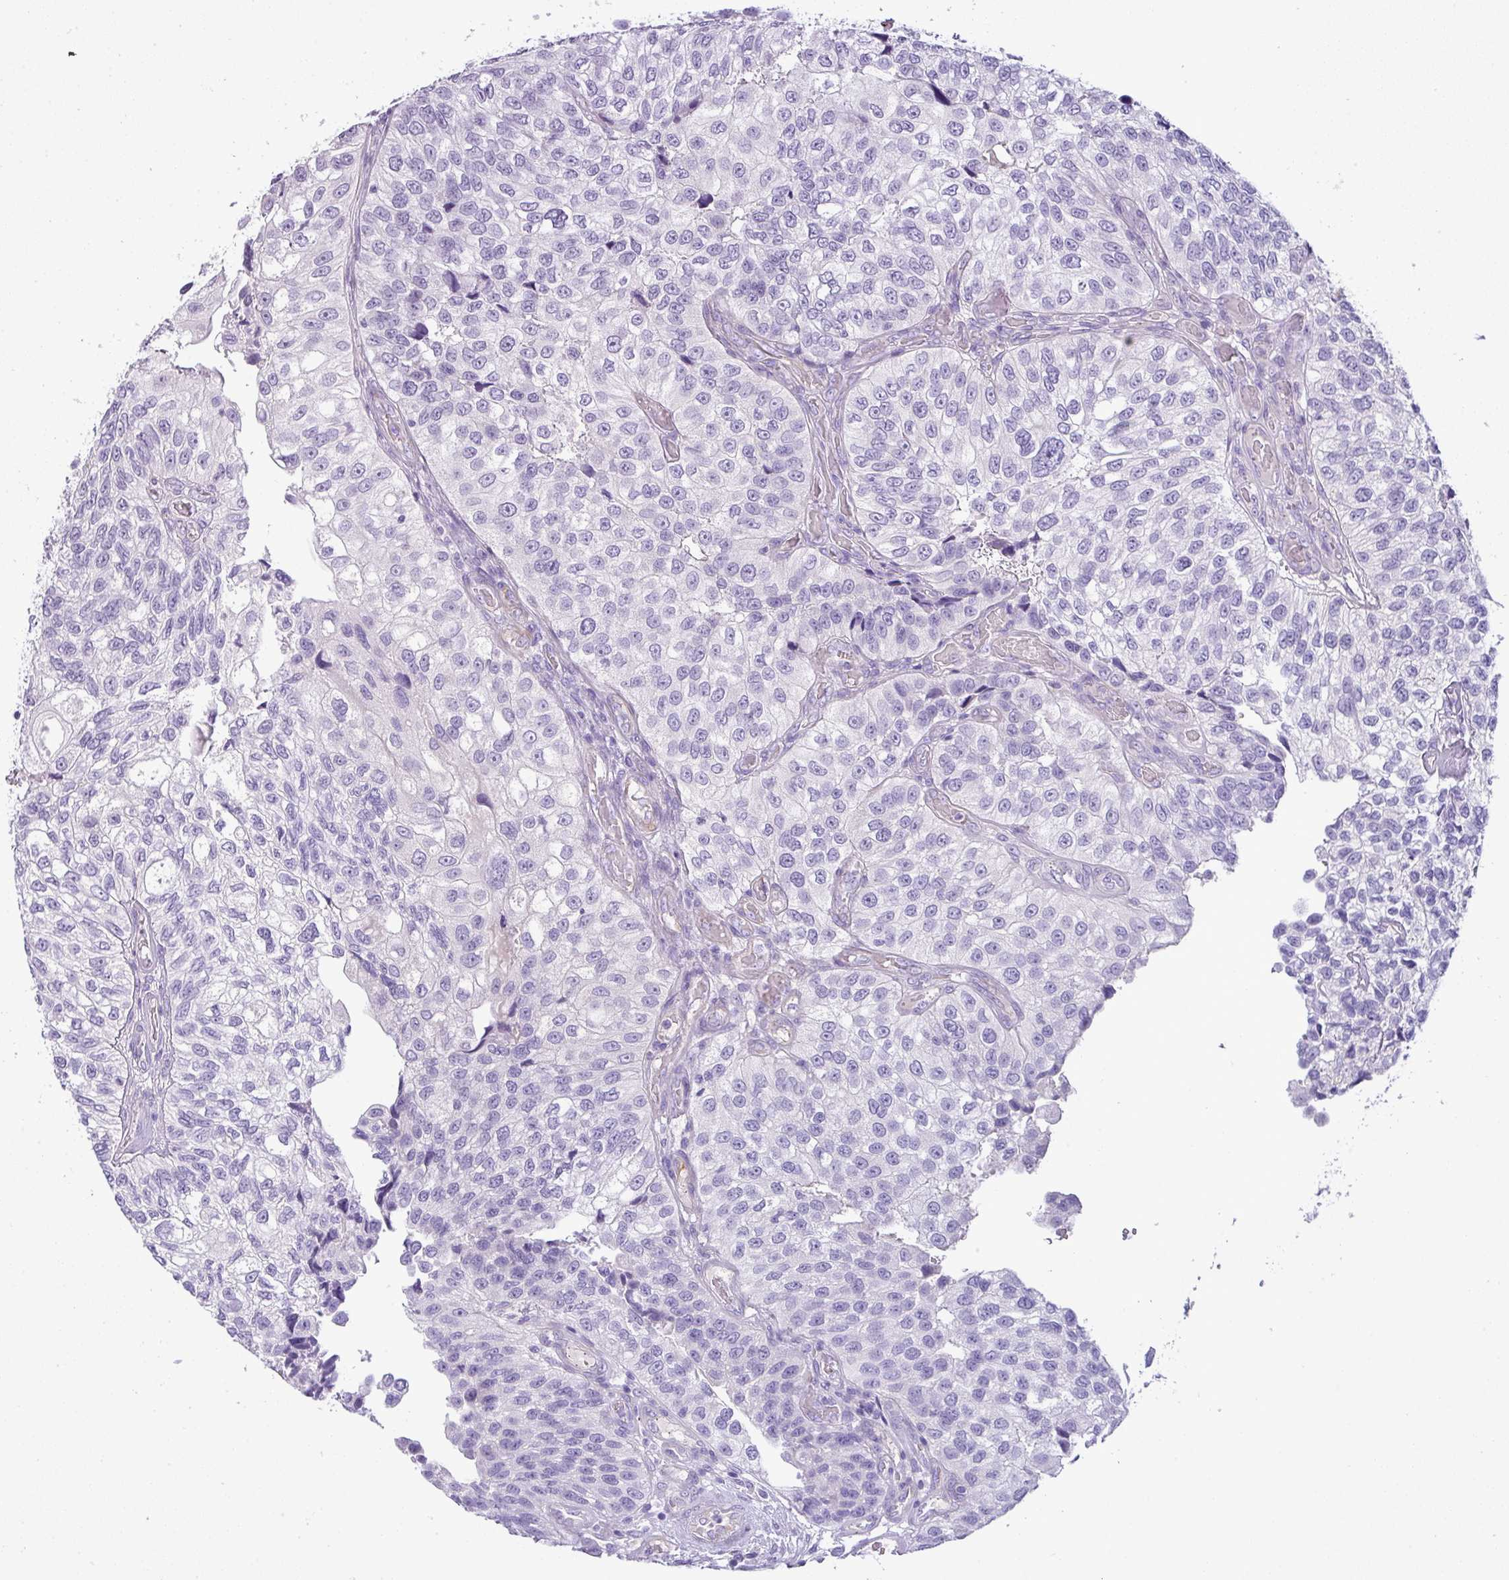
{"staining": {"intensity": "negative", "quantity": "none", "location": "none"}, "tissue": "urothelial cancer", "cell_type": "Tumor cells", "image_type": "cancer", "snomed": [{"axis": "morphology", "description": "Urothelial carcinoma, NOS"}, {"axis": "topography", "description": "Urinary bladder"}], "caption": "Tumor cells show no significant expression in urothelial cancer.", "gene": "ENSG00000273748", "patient": {"sex": "male", "age": 87}}